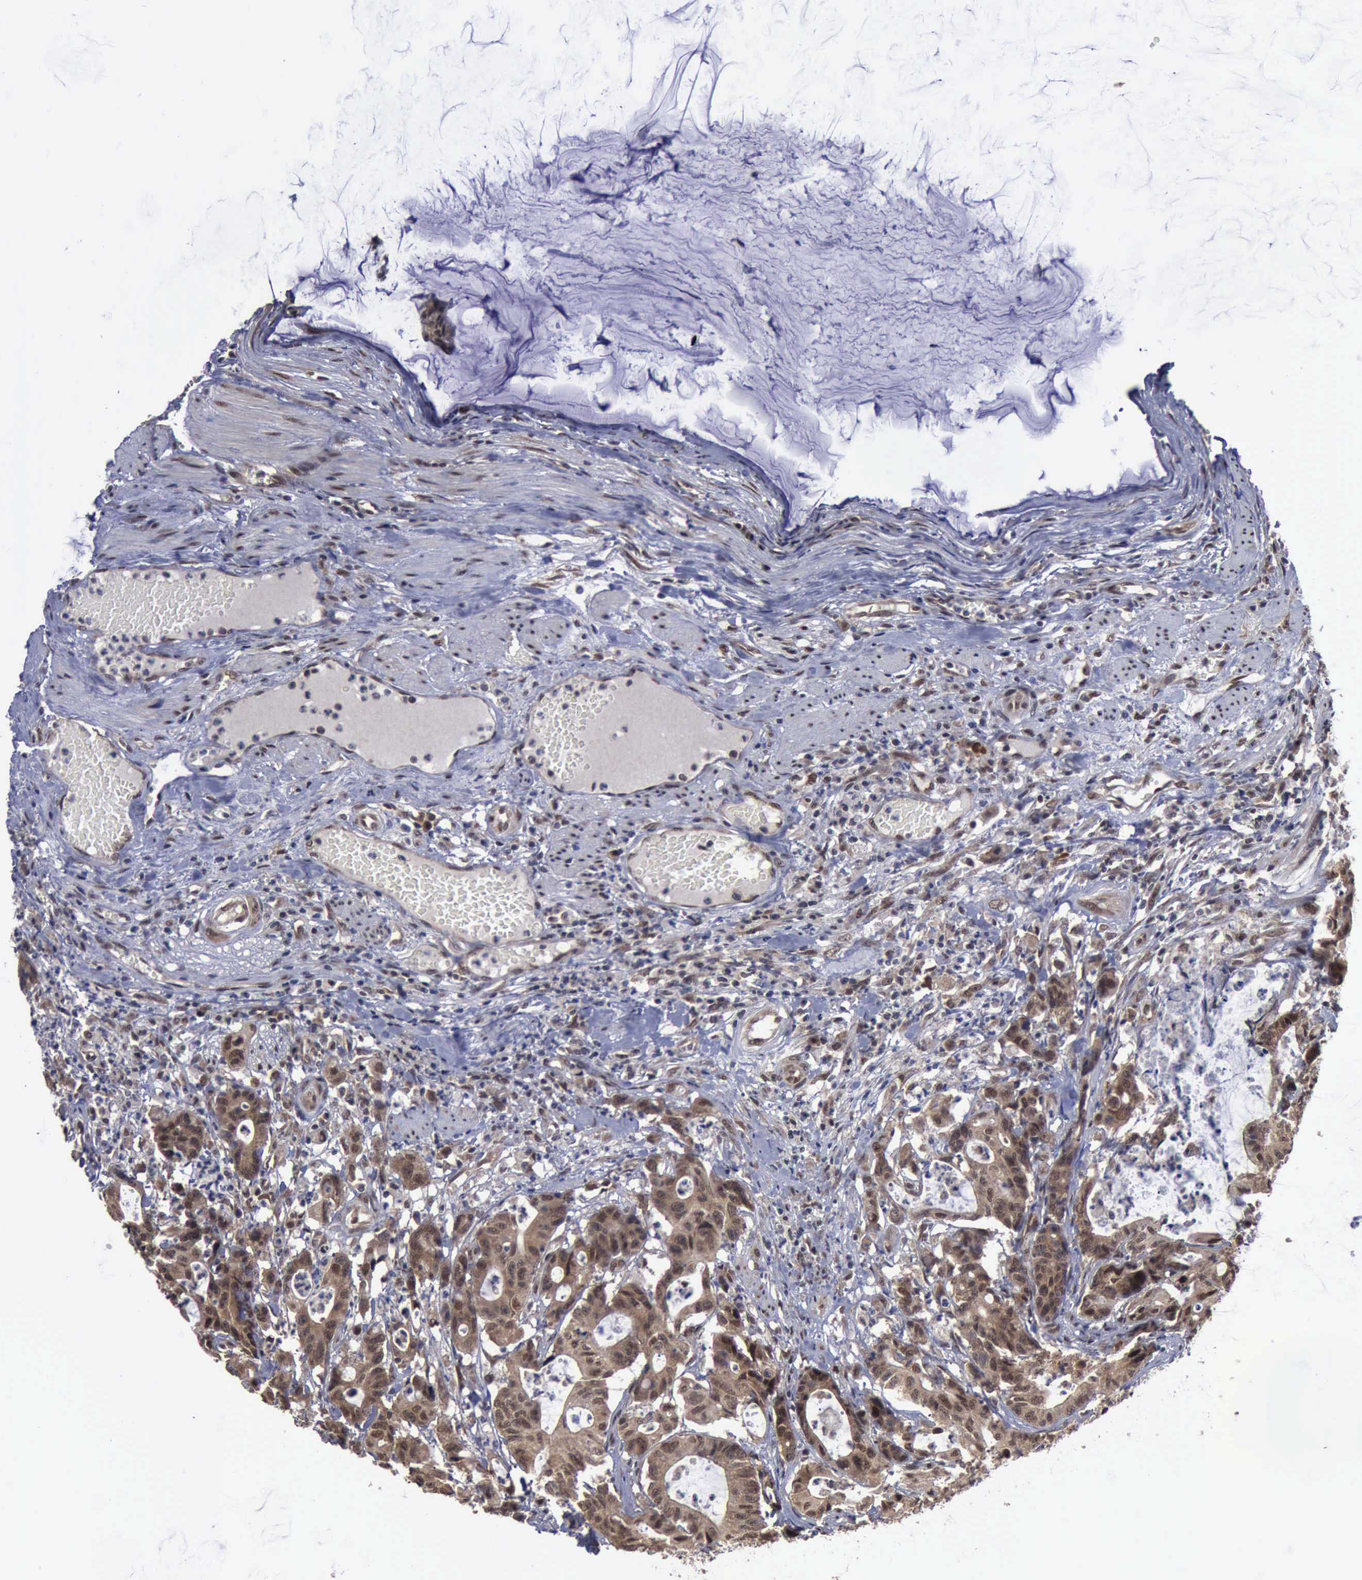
{"staining": {"intensity": "moderate", "quantity": ">75%", "location": "cytoplasmic/membranous,nuclear"}, "tissue": "colorectal cancer", "cell_type": "Tumor cells", "image_type": "cancer", "snomed": [{"axis": "morphology", "description": "Adenocarcinoma, NOS"}, {"axis": "topography", "description": "Colon"}], "caption": "High-power microscopy captured an immunohistochemistry image of adenocarcinoma (colorectal), revealing moderate cytoplasmic/membranous and nuclear positivity in approximately >75% of tumor cells.", "gene": "RTCB", "patient": {"sex": "female", "age": 84}}